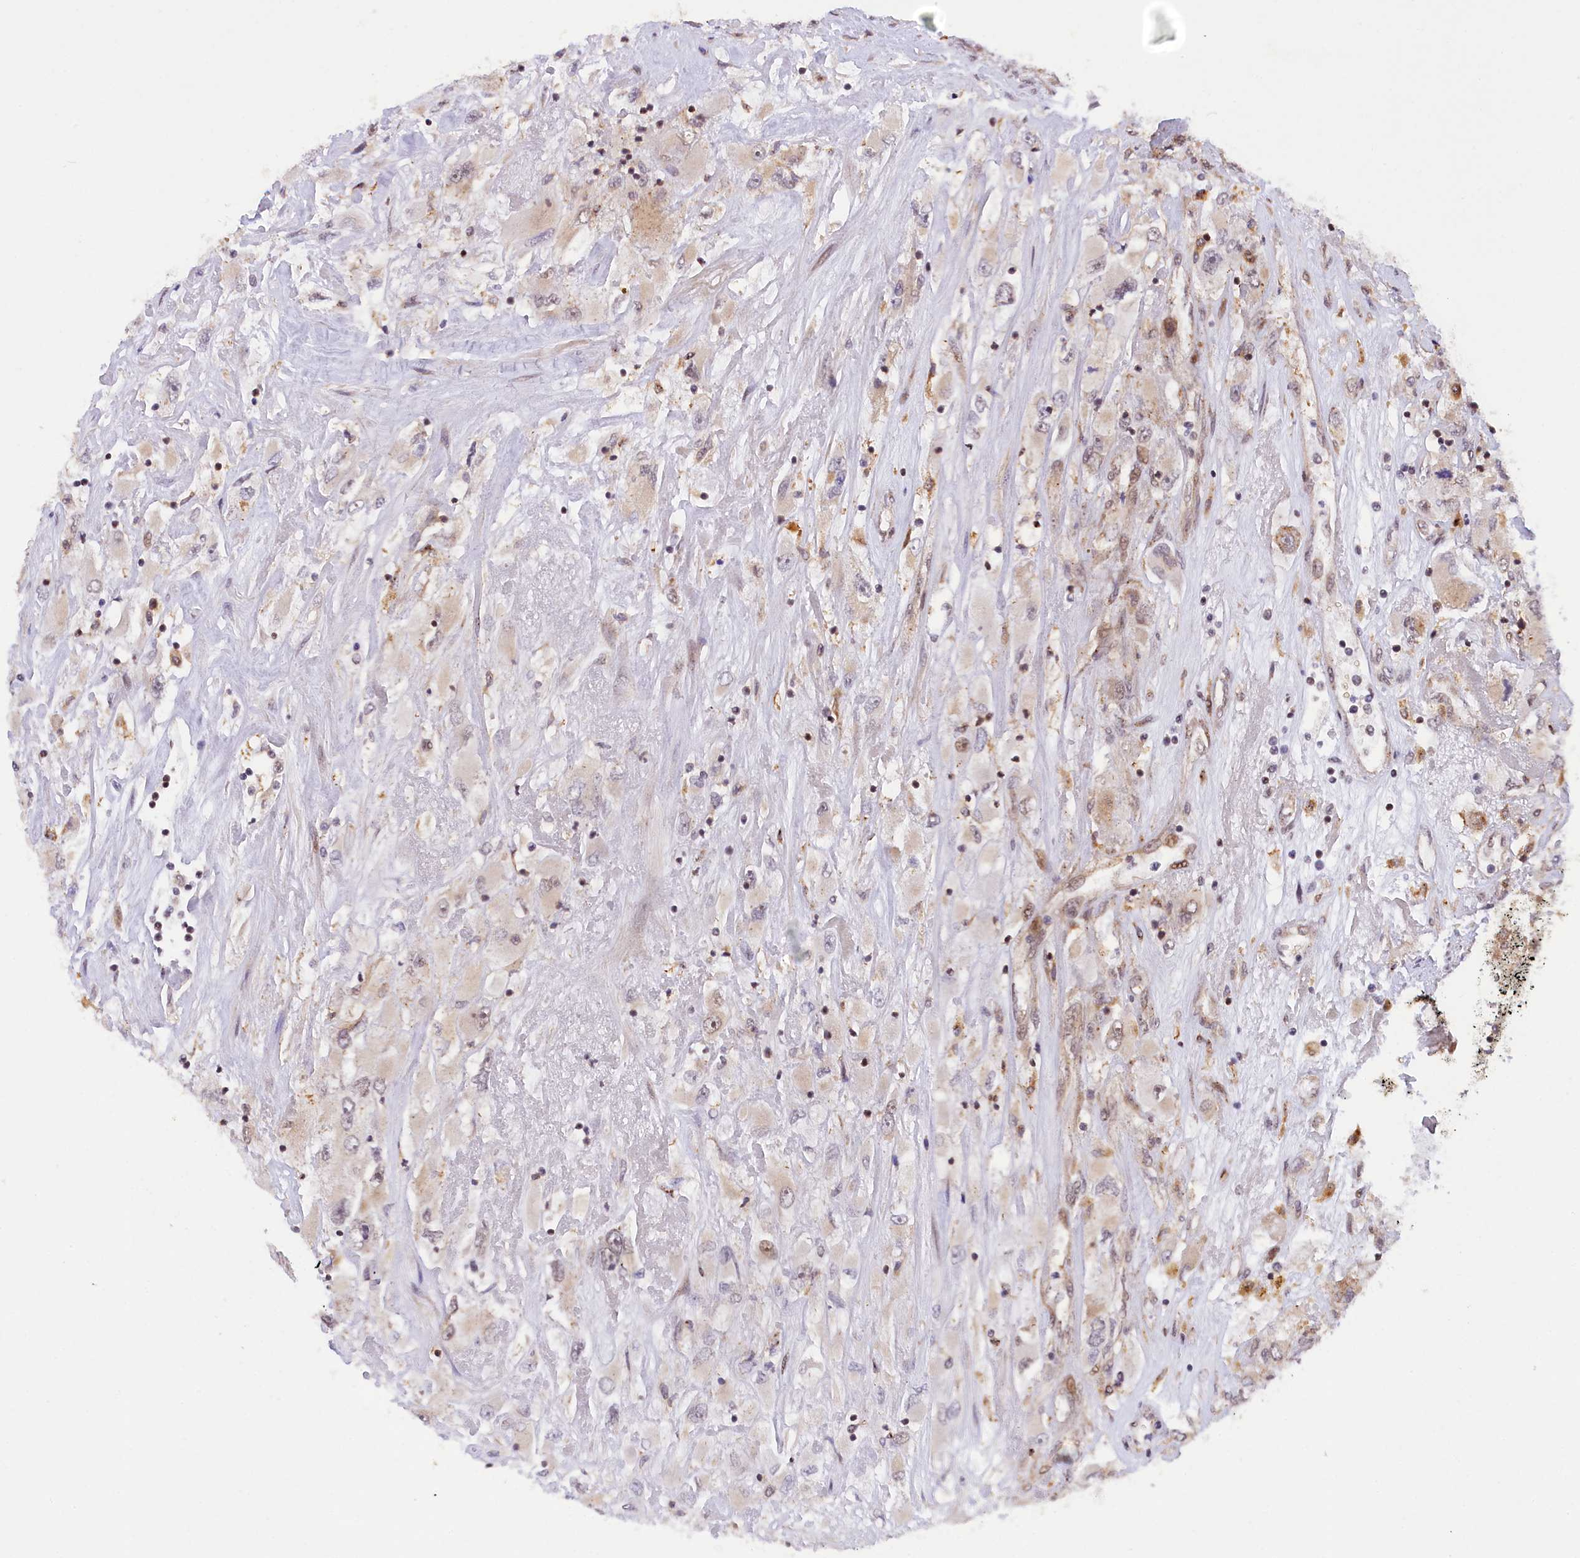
{"staining": {"intensity": "moderate", "quantity": "25%-75%", "location": "cytoplasmic/membranous,nuclear"}, "tissue": "renal cancer", "cell_type": "Tumor cells", "image_type": "cancer", "snomed": [{"axis": "morphology", "description": "Adenocarcinoma, NOS"}, {"axis": "topography", "description": "Kidney"}], "caption": "Immunohistochemistry of renal adenocarcinoma demonstrates medium levels of moderate cytoplasmic/membranous and nuclear positivity in about 25%-75% of tumor cells. Using DAB (3,3'-diaminobenzidine) (brown) and hematoxylin (blue) stains, captured at high magnification using brightfield microscopy.", "gene": "SAMD4A", "patient": {"sex": "female", "age": 52}}